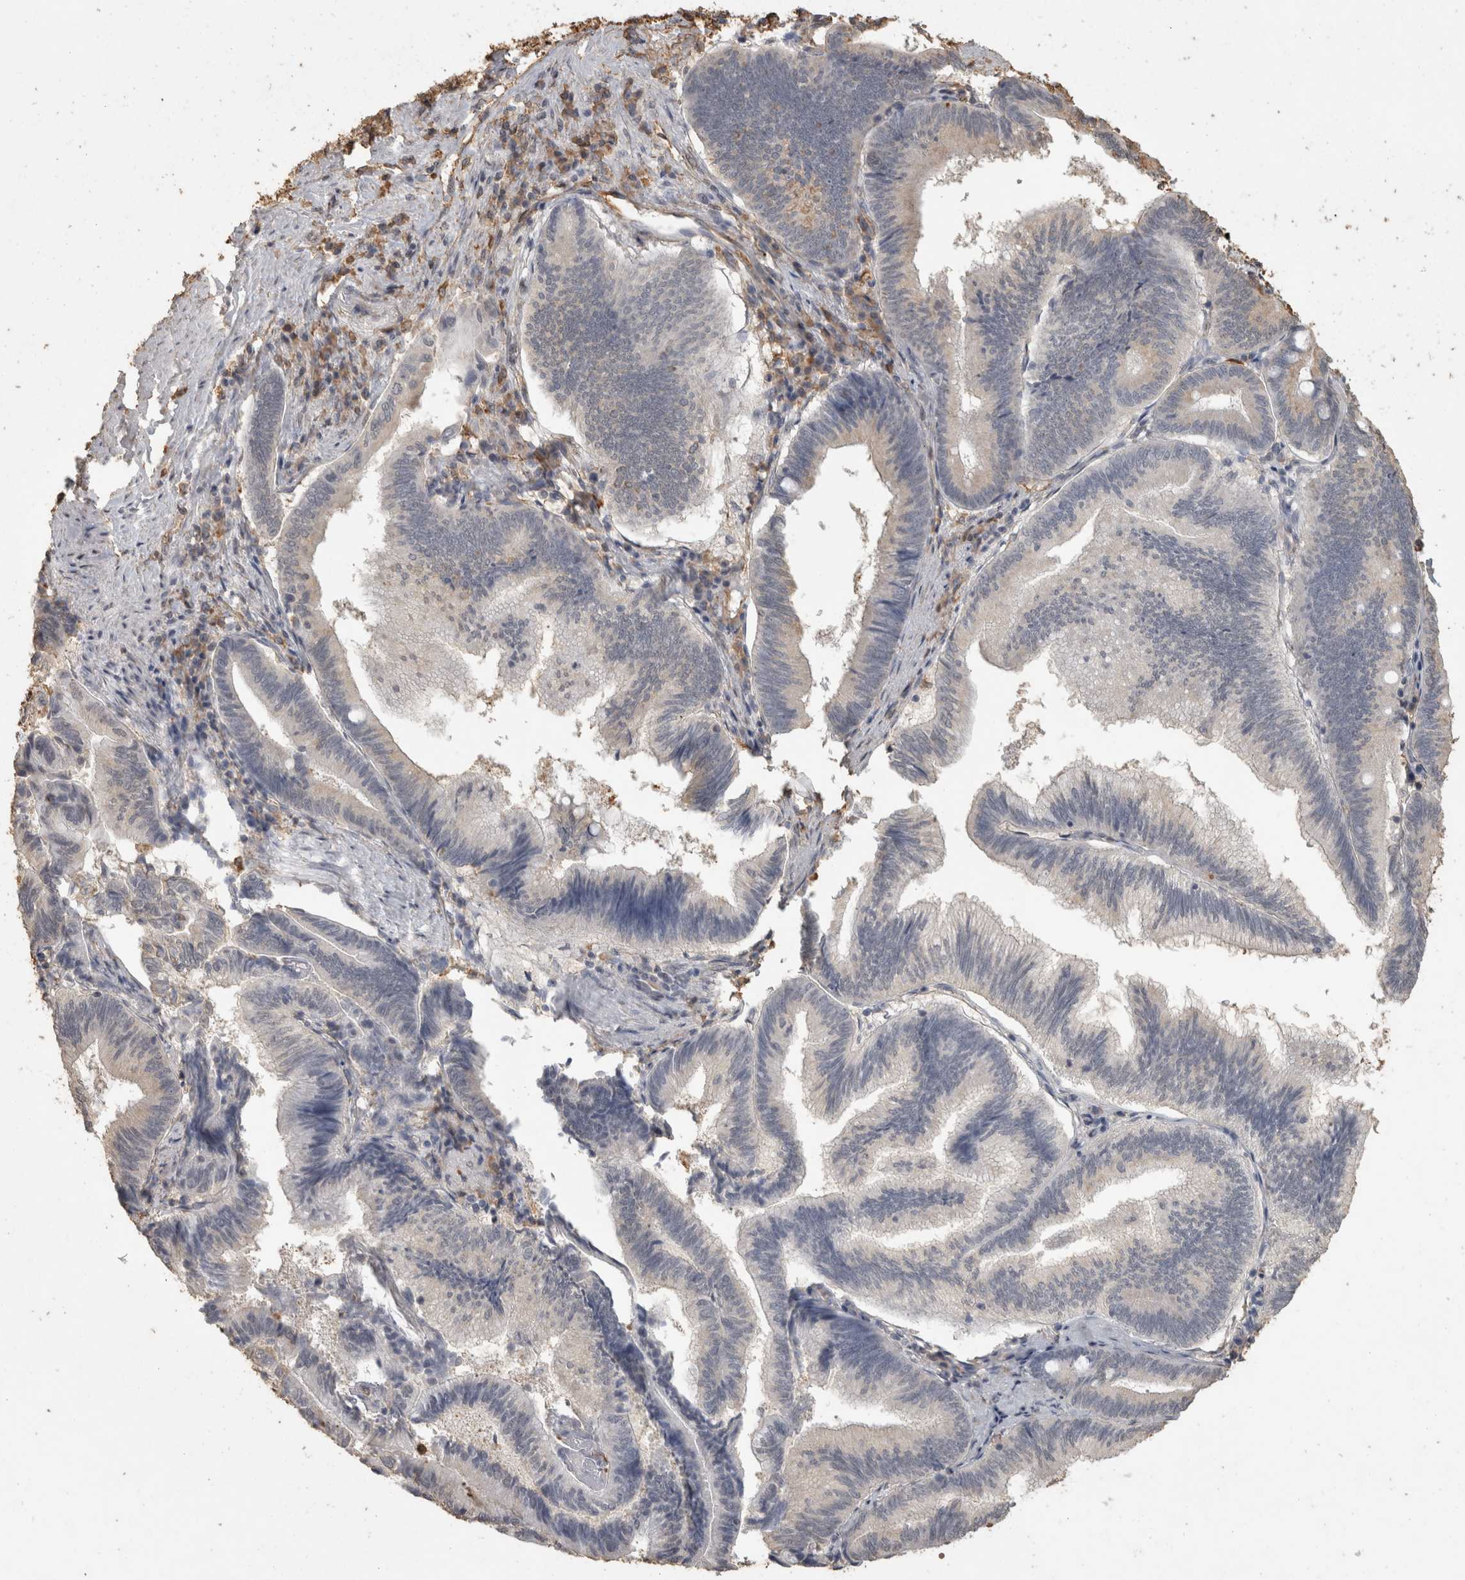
{"staining": {"intensity": "negative", "quantity": "none", "location": "none"}, "tissue": "pancreatic cancer", "cell_type": "Tumor cells", "image_type": "cancer", "snomed": [{"axis": "morphology", "description": "Adenocarcinoma, NOS"}, {"axis": "topography", "description": "Pancreas"}], "caption": "Adenocarcinoma (pancreatic) stained for a protein using IHC demonstrates no staining tumor cells.", "gene": "REPS2", "patient": {"sex": "male", "age": 82}}